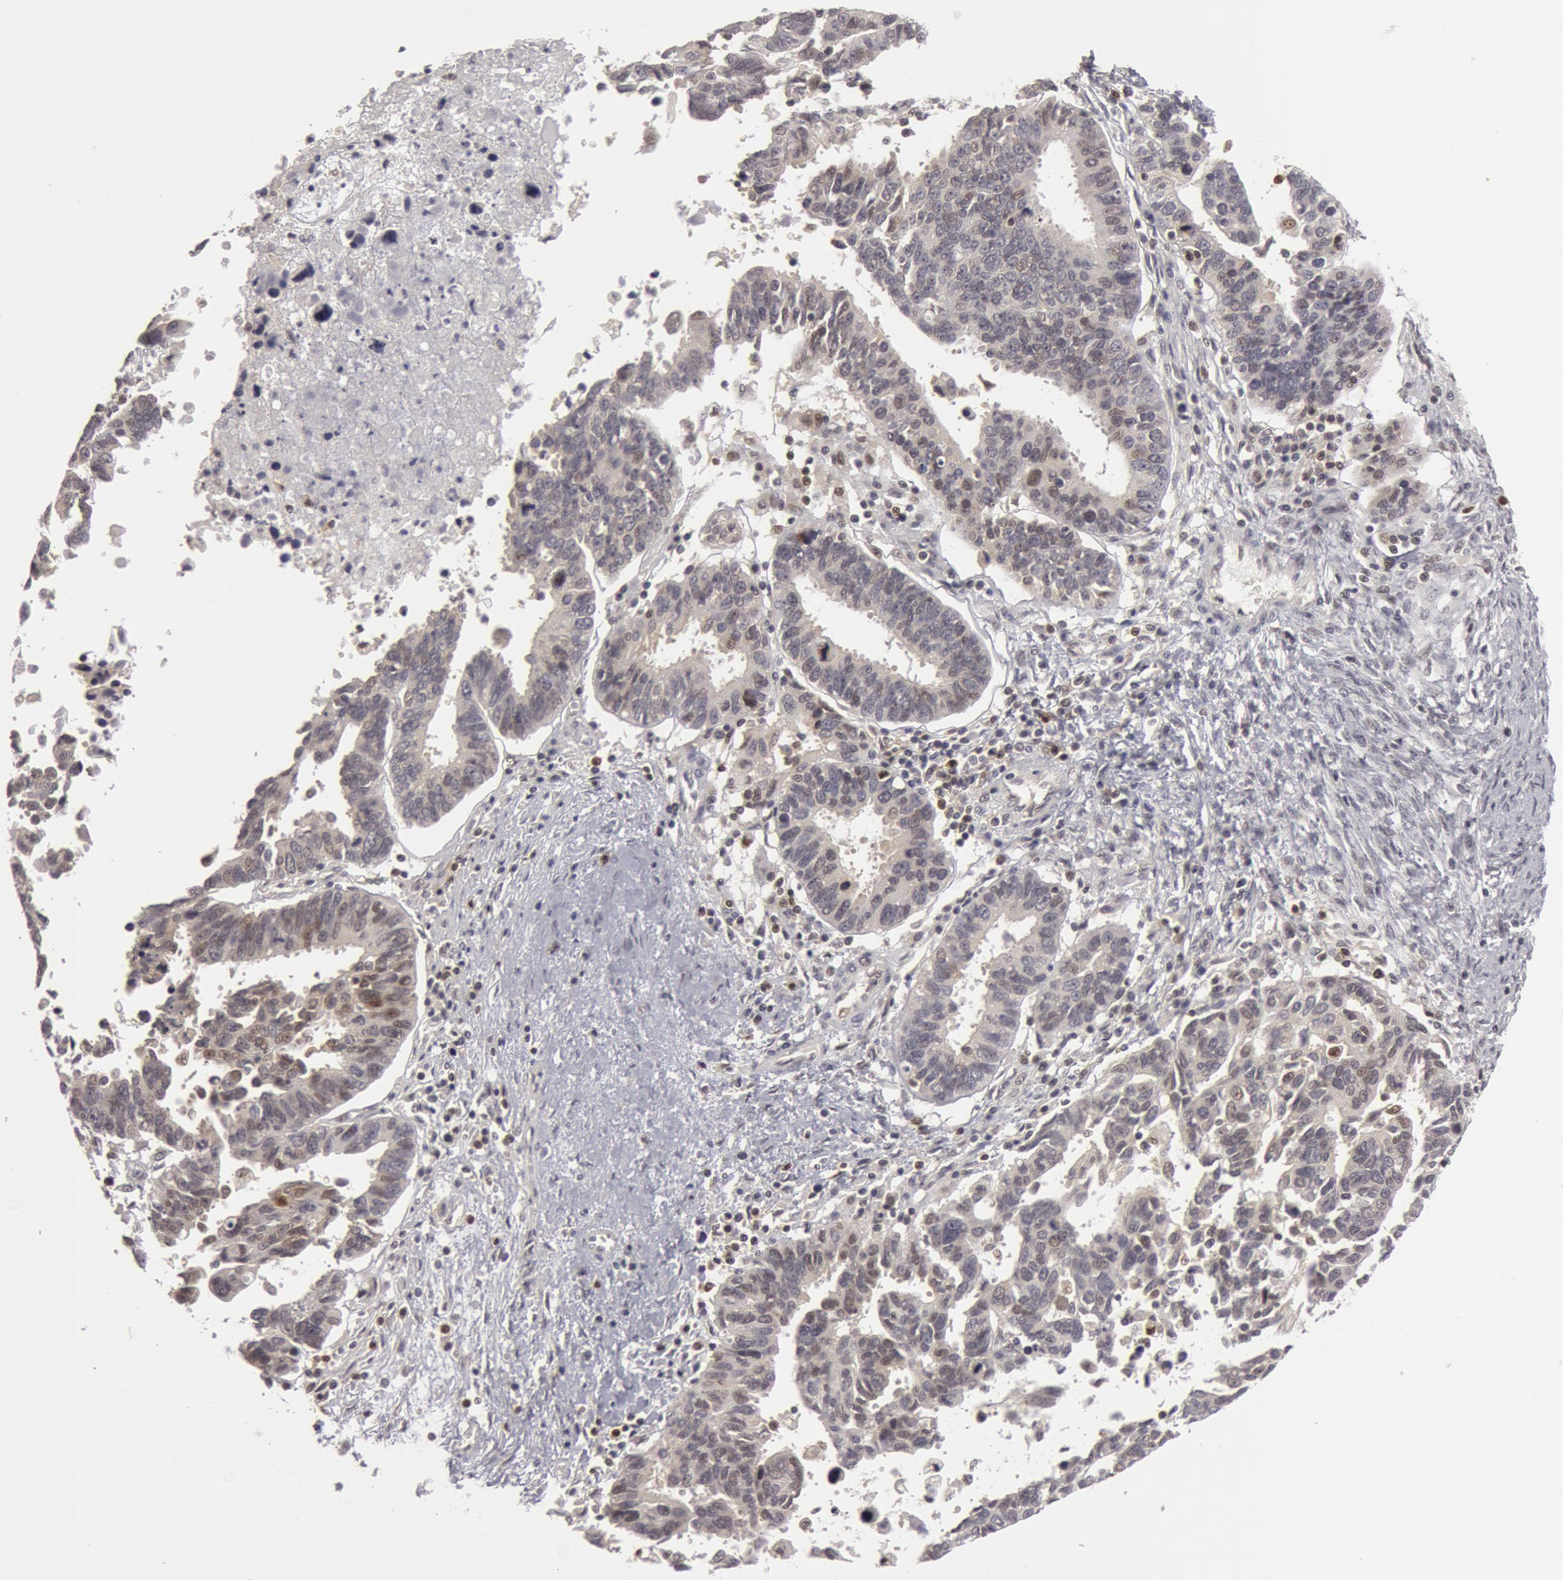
{"staining": {"intensity": "weak", "quantity": "<25%", "location": "nuclear"}, "tissue": "ovarian cancer", "cell_type": "Tumor cells", "image_type": "cancer", "snomed": [{"axis": "morphology", "description": "Carcinoma, endometroid"}, {"axis": "morphology", "description": "Cystadenocarcinoma, serous, NOS"}, {"axis": "topography", "description": "Ovary"}], "caption": "Tumor cells are negative for protein expression in human ovarian cancer (endometroid carcinoma).", "gene": "OASL", "patient": {"sex": "female", "age": 45}}